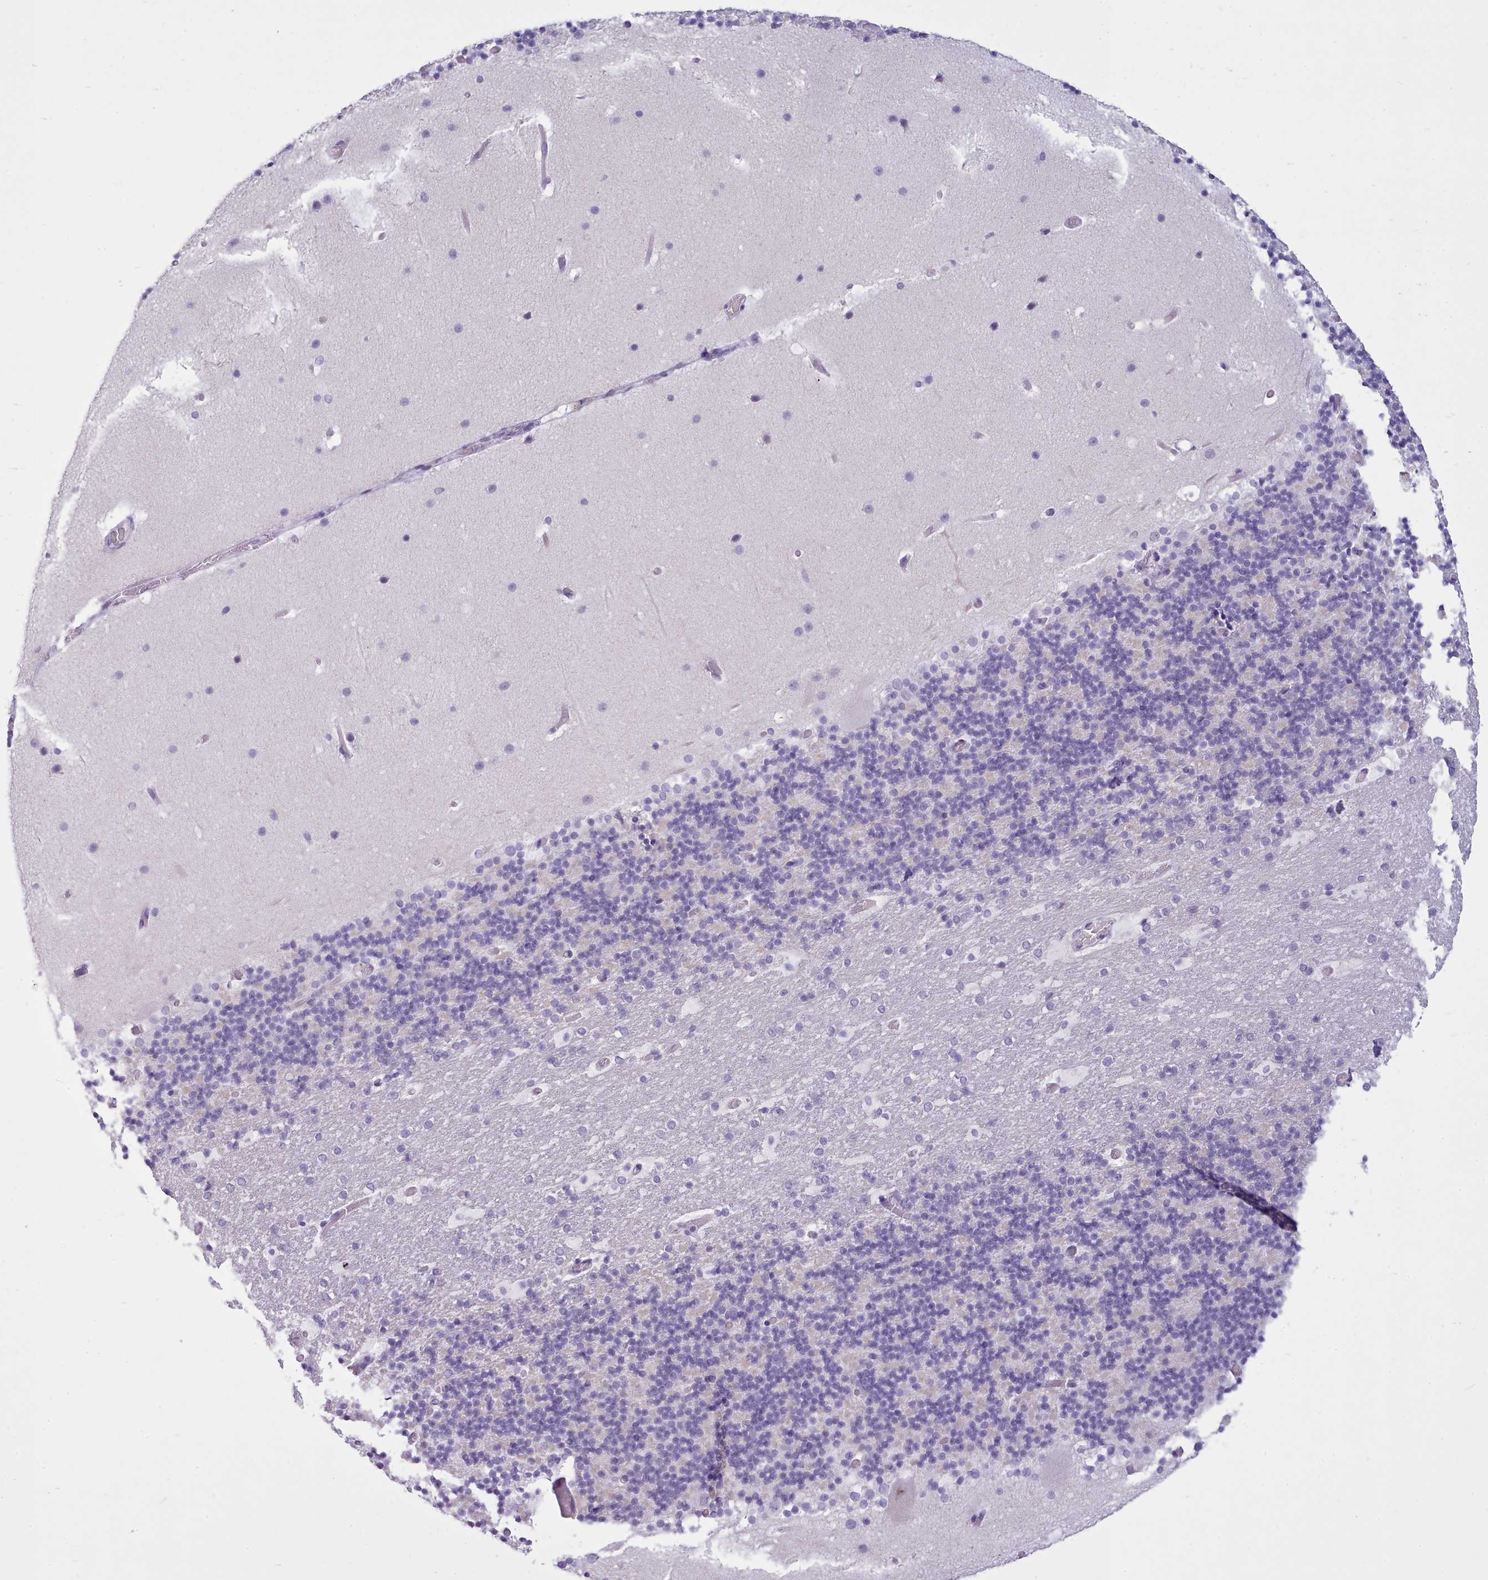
{"staining": {"intensity": "negative", "quantity": "none", "location": "none"}, "tissue": "cerebellum", "cell_type": "Cells in granular layer", "image_type": "normal", "snomed": [{"axis": "morphology", "description": "Normal tissue, NOS"}, {"axis": "topography", "description": "Cerebellum"}], "caption": "The immunohistochemistry photomicrograph has no significant expression in cells in granular layer of cerebellum.", "gene": "FBXO48", "patient": {"sex": "male", "age": 57}}